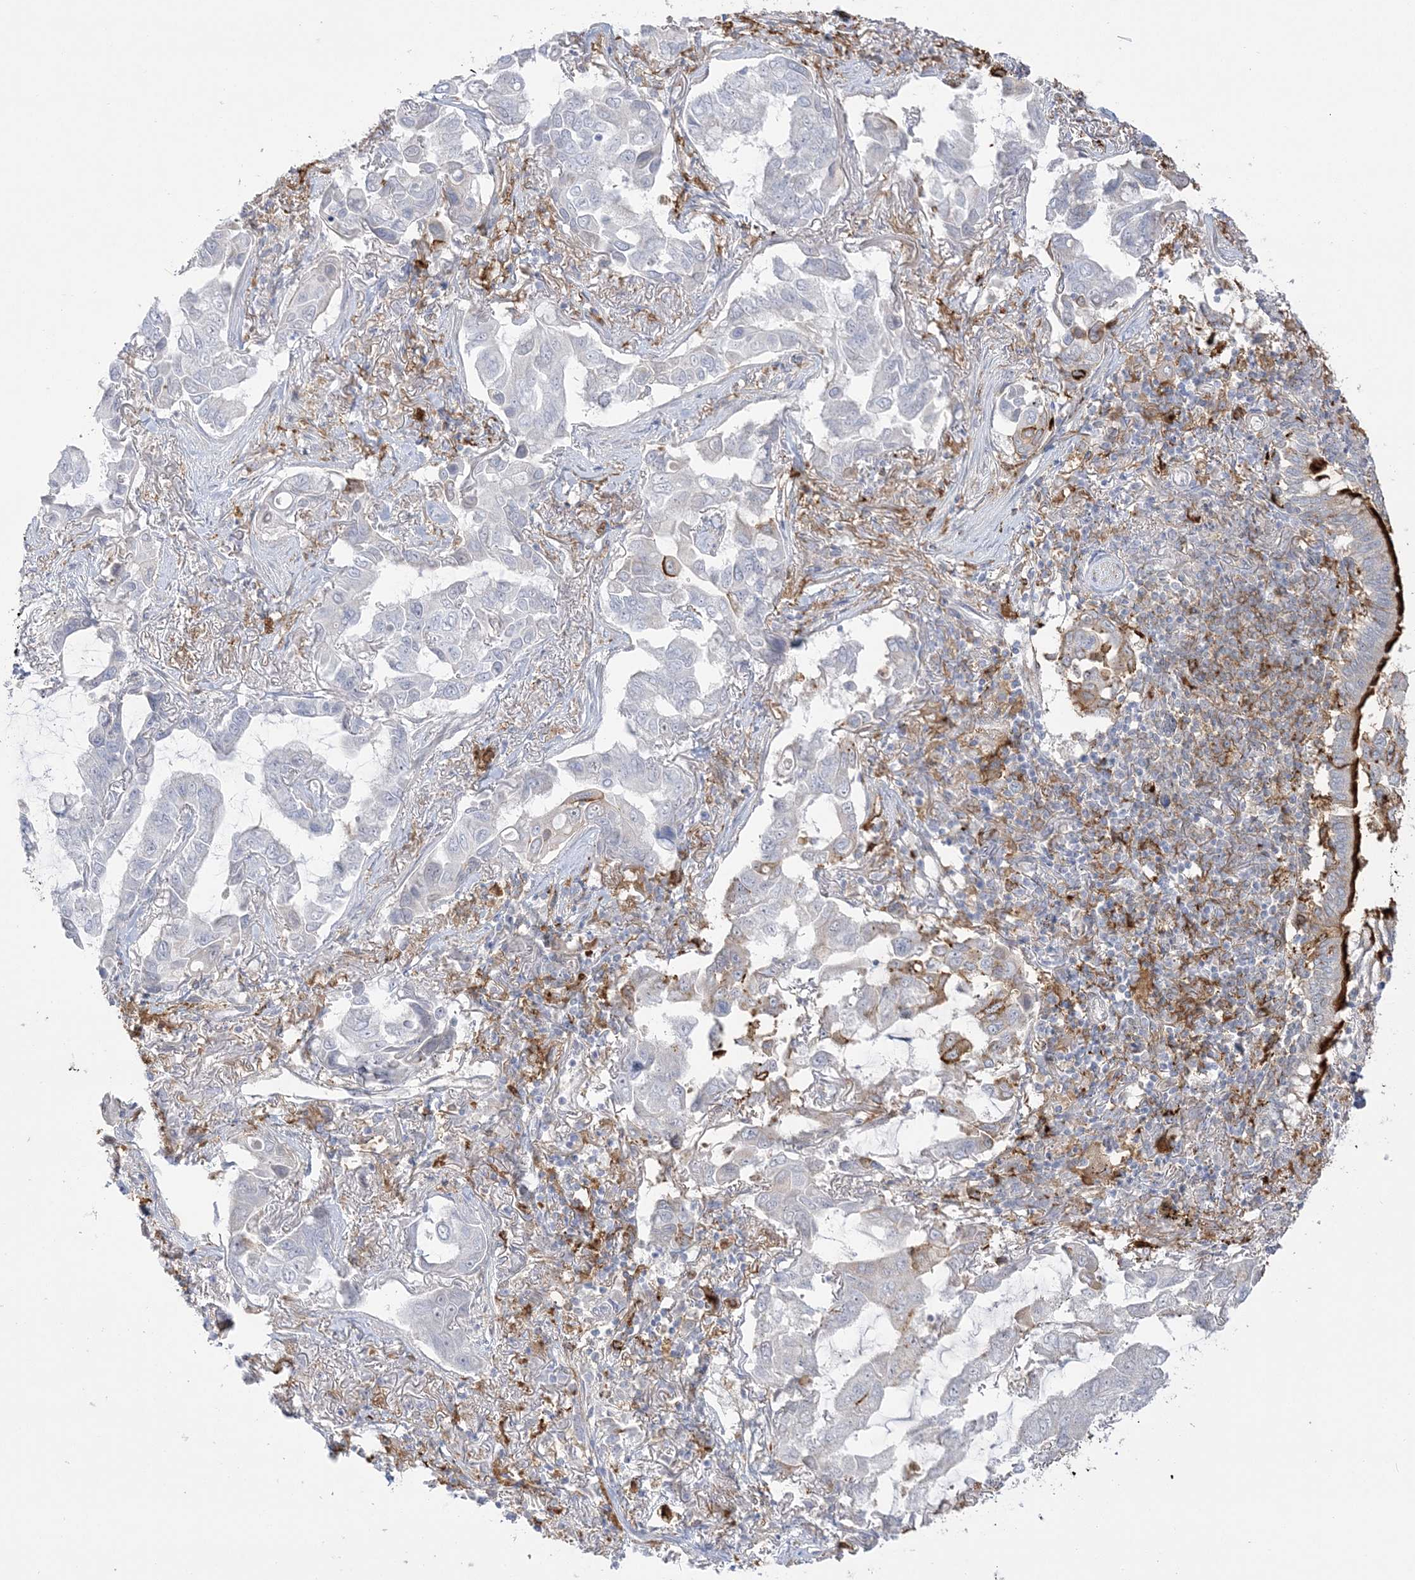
{"staining": {"intensity": "negative", "quantity": "none", "location": "none"}, "tissue": "lung cancer", "cell_type": "Tumor cells", "image_type": "cancer", "snomed": [{"axis": "morphology", "description": "Adenocarcinoma, NOS"}, {"axis": "topography", "description": "Lung"}], "caption": "An image of human lung cancer (adenocarcinoma) is negative for staining in tumor cells.", "gene": "HAAO", "patient": {"sex": "male", "age": 64}}